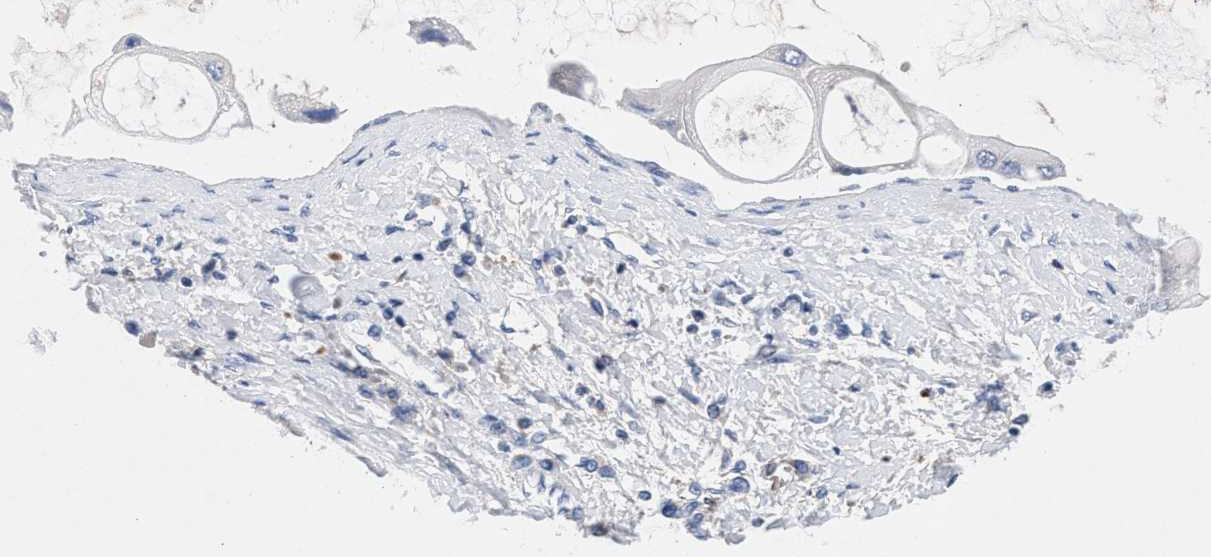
{"staining": {"intensity": "negative", "quantity": "none", "location": "none"}, "tissue": "liver cancer", "cell_type": "Tumor cells", "image_type": "cancer", "snomed": [{"axis": "morphology", "description": "Cholangiocarcinoma"}, {"axis": "topography", "description": "Liver"}], "caption": "Tumor cells show no significant protein staining in cholangiocarcinoma (liver).", "gene": "GNAI3", "patient": {"sex": "male", "age": 50}}